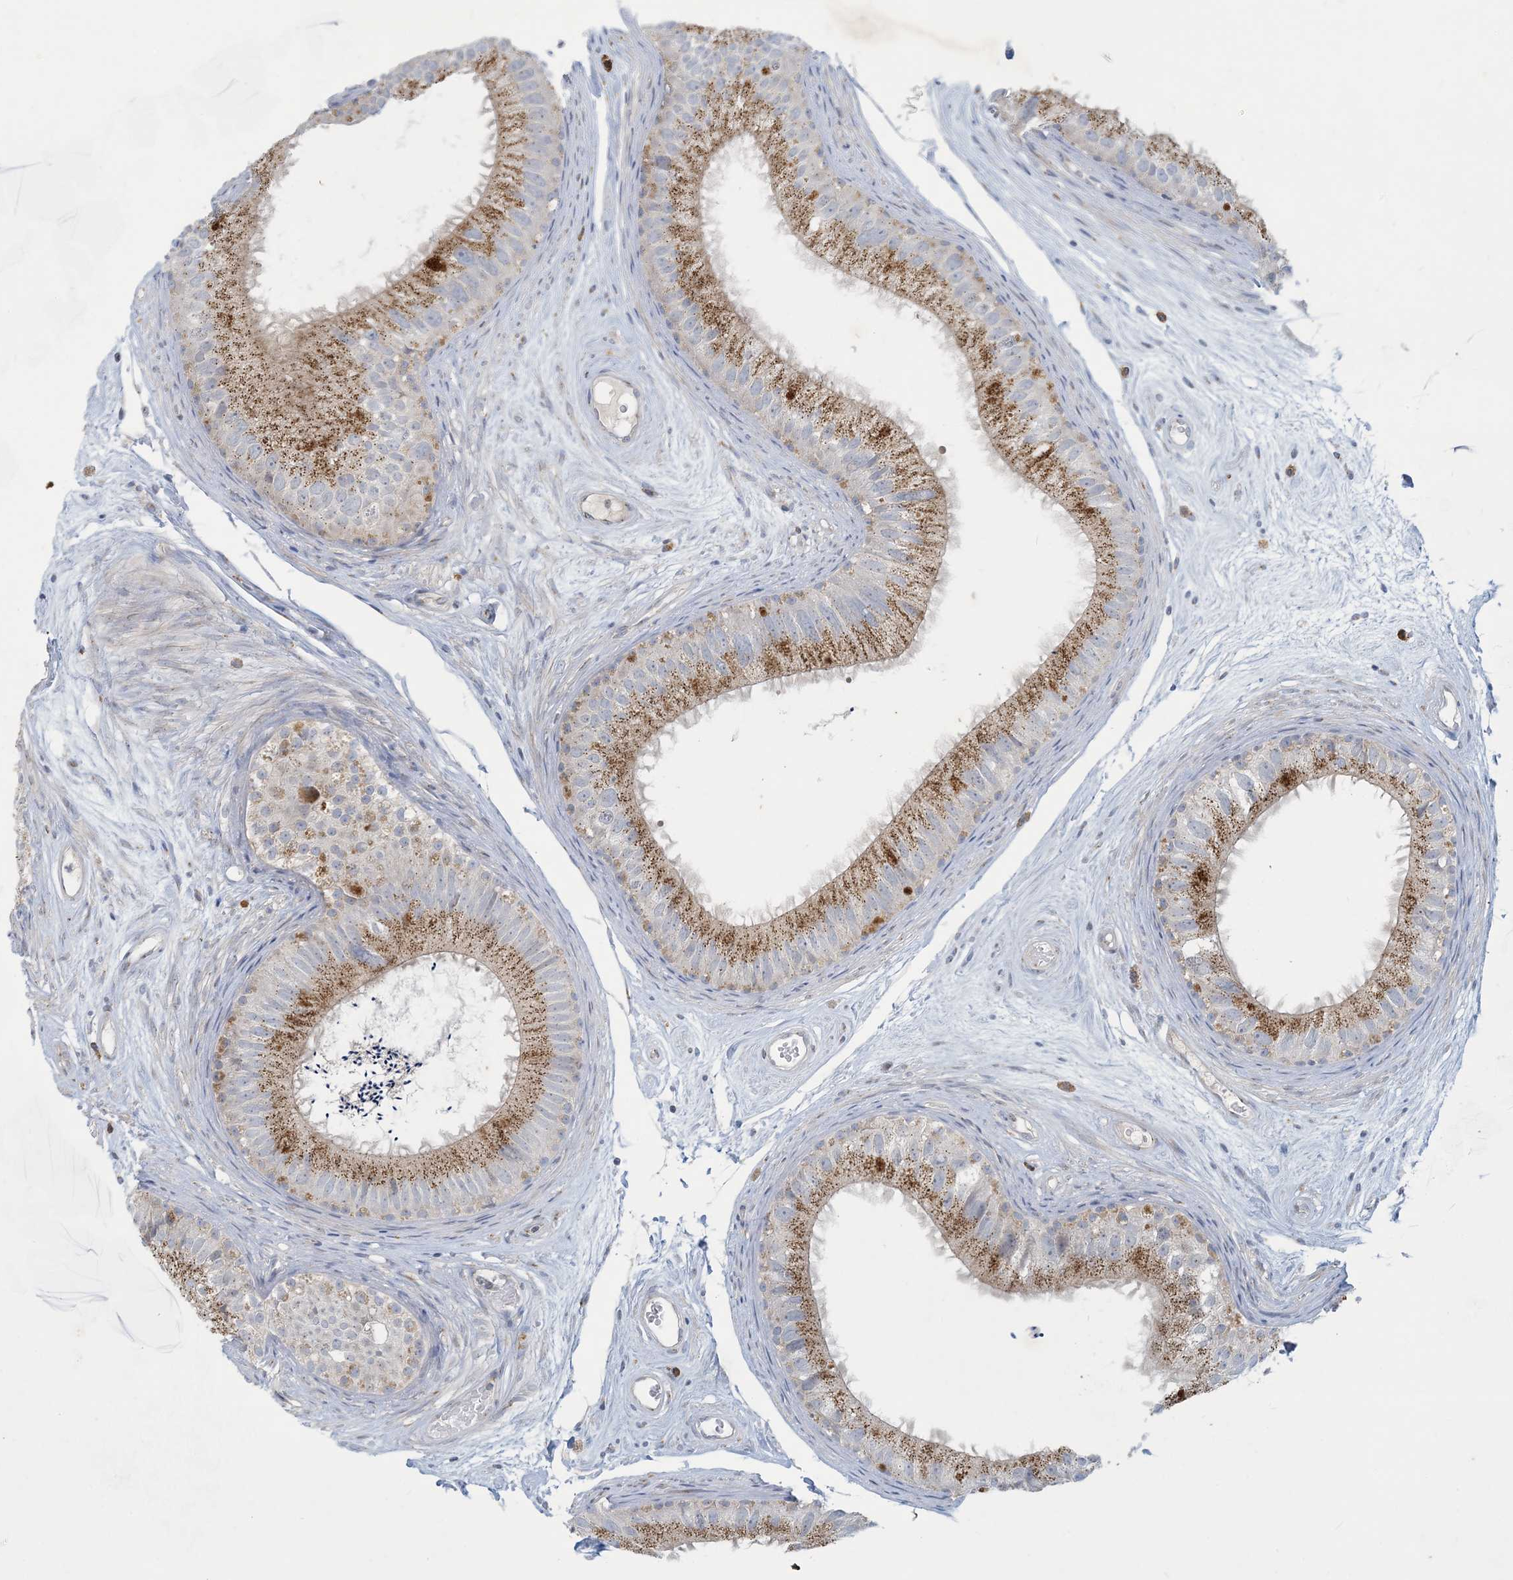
{"staining": {"intensity": "moderate", "quantity": ">75%", "location": "cytoplasmic/membranous"}, "tissue": "epididymis", "cell_type": "Glandular cells", "image_type": "normal", "snomed": [{"axis": "morphology", "description": "Normal tissue, NOS"}, {"axis": "topography", "description": "Epididymis"}], "caption": "Glandular cells exhibit medium levels of moderate cytoplasmic/membranous positivity in about >75% of cells in benign human epididymis. (Brightfield microscopy of DAB IHC at high magnification).", "gene": "CCDC14", "patient": {"sex": "male", "age": 77}}